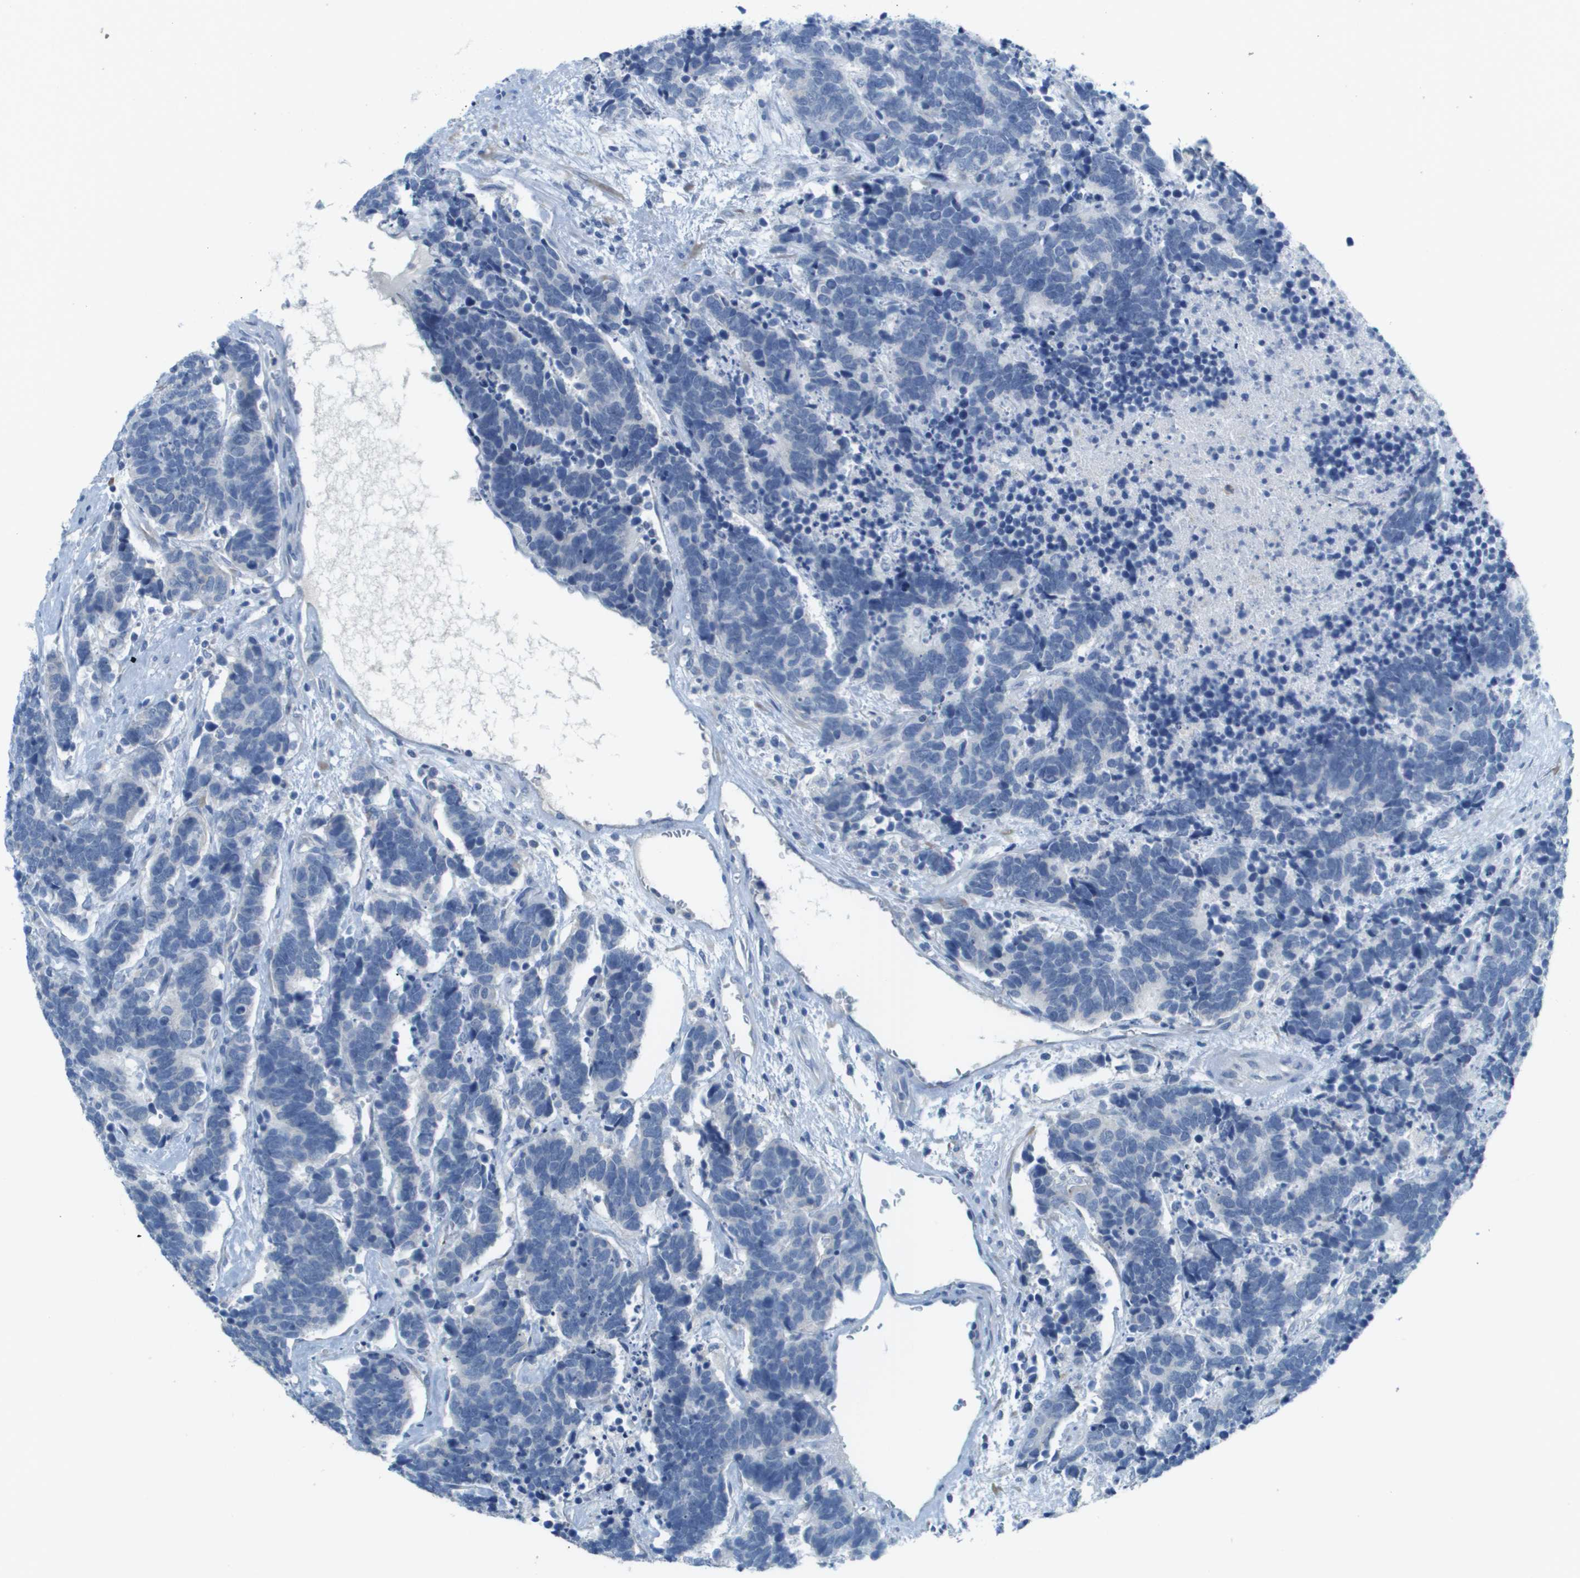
{"staining": {"intensity": "negative", "quantity": "none", "location": "none"}, "tissue": "carcinoid", "cell_type": "Tumor cells", "image_type": "cancer", "snomed": [{"axis": "morphology", "description": "Carcinoma, NOS"}, {"axis": "morphology", "description": "Carcinoid, malignant, NOS"}, {"axis": "topography", "description": "Urinary bladder"}], "caption": "Carcinoid was stained to show a protein in brown. There is no significant positivity in tumor cells.", "gene": "PTGDR2", "patient": {"sex": "male", "age": 57}}